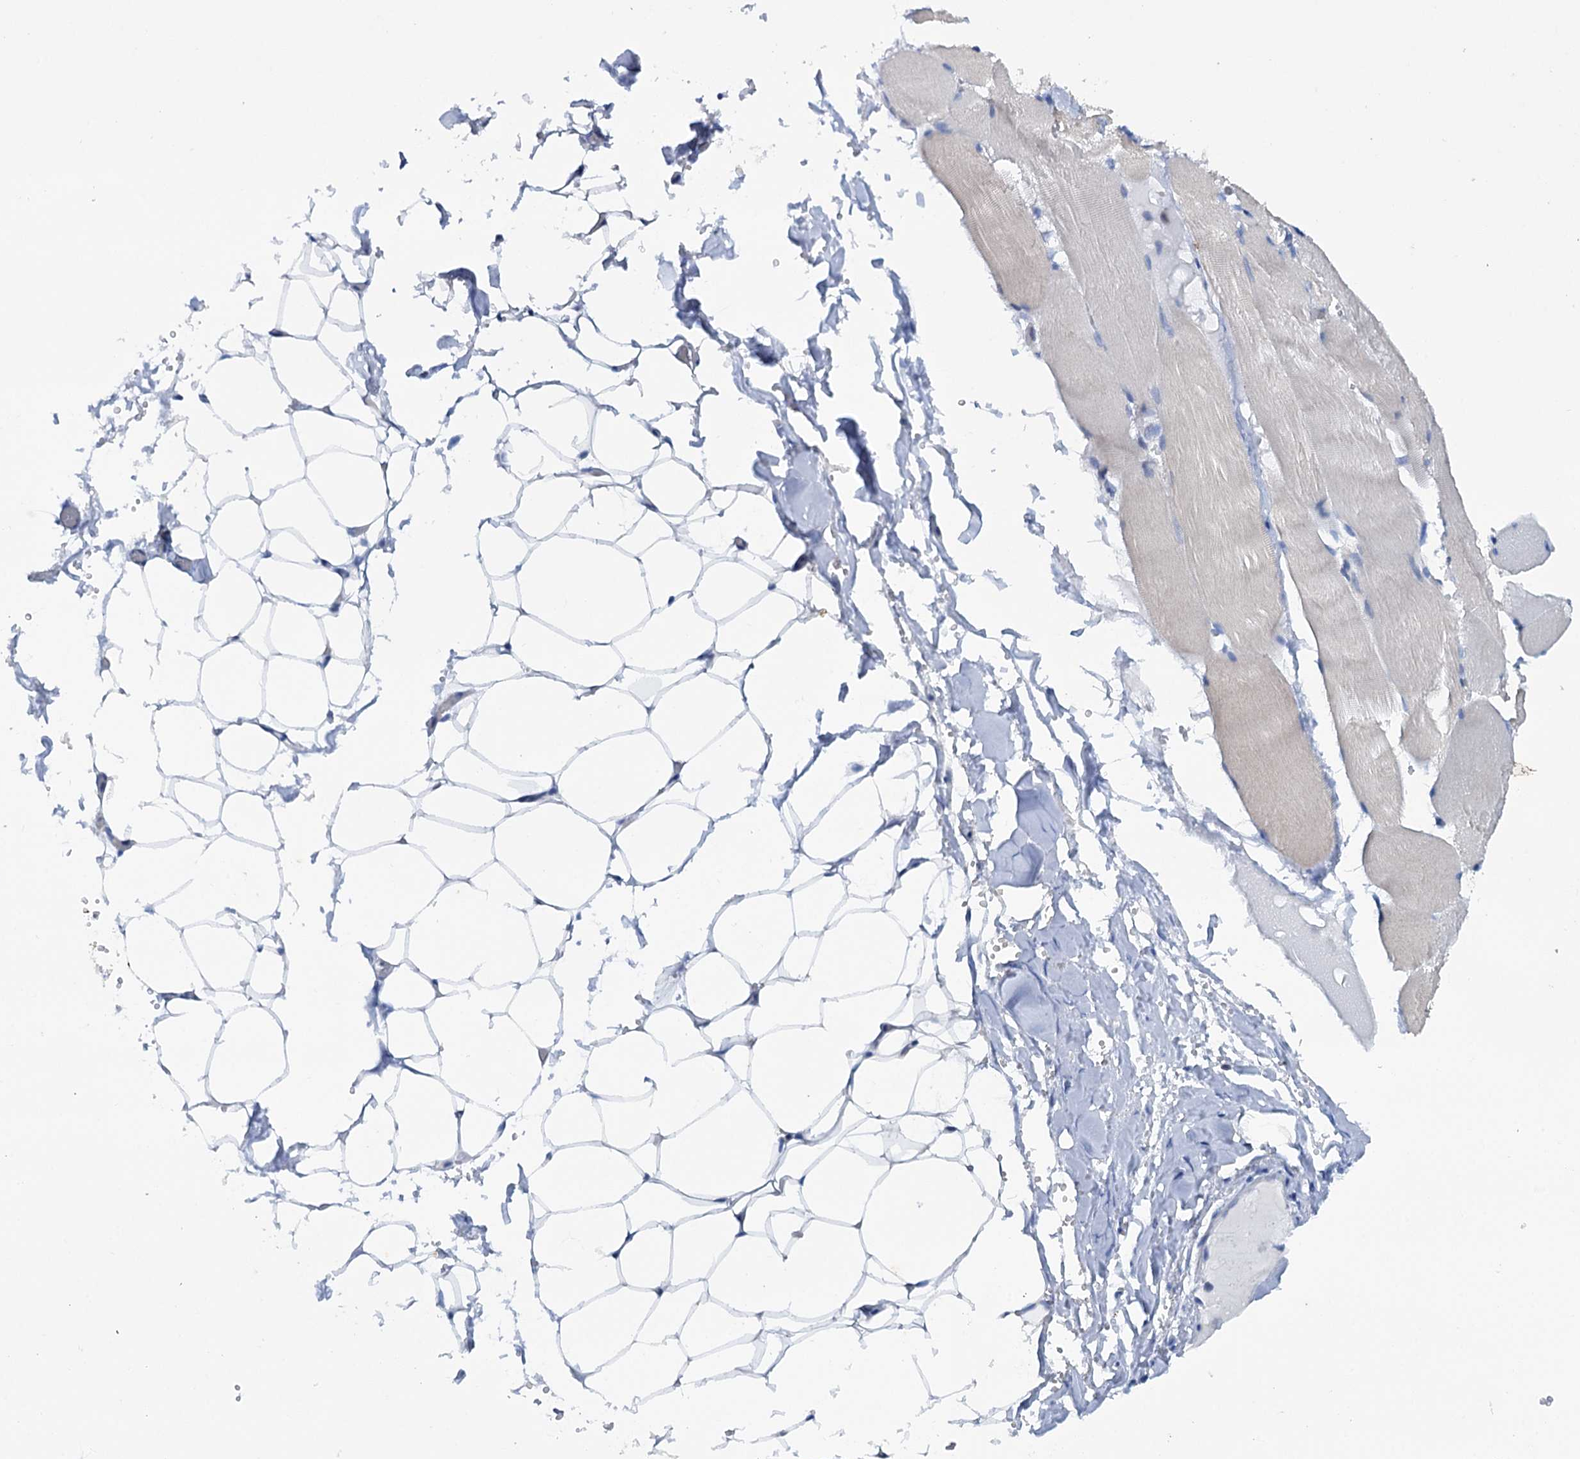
{"staining": {"intensity": "negative", "quantity": "none", "location": "none"}, "tissue": "adipose tissue", "cell_type": "Adipocytes", "image_type": "normal", "snomed": [{"axis": "morphology", "description": "Normal tissue, NOS"}, {"axis": "topography", "description": "Skeletal muscle"}, {"axis": "topography", "description": "Peripheral nerve tissue"}], "caption": "The histopathology image exhibits no significant staining in adipocytes of adipose tissue.", "gene": "FAAP20", "patient": {"sex": "female", "age": 55}}